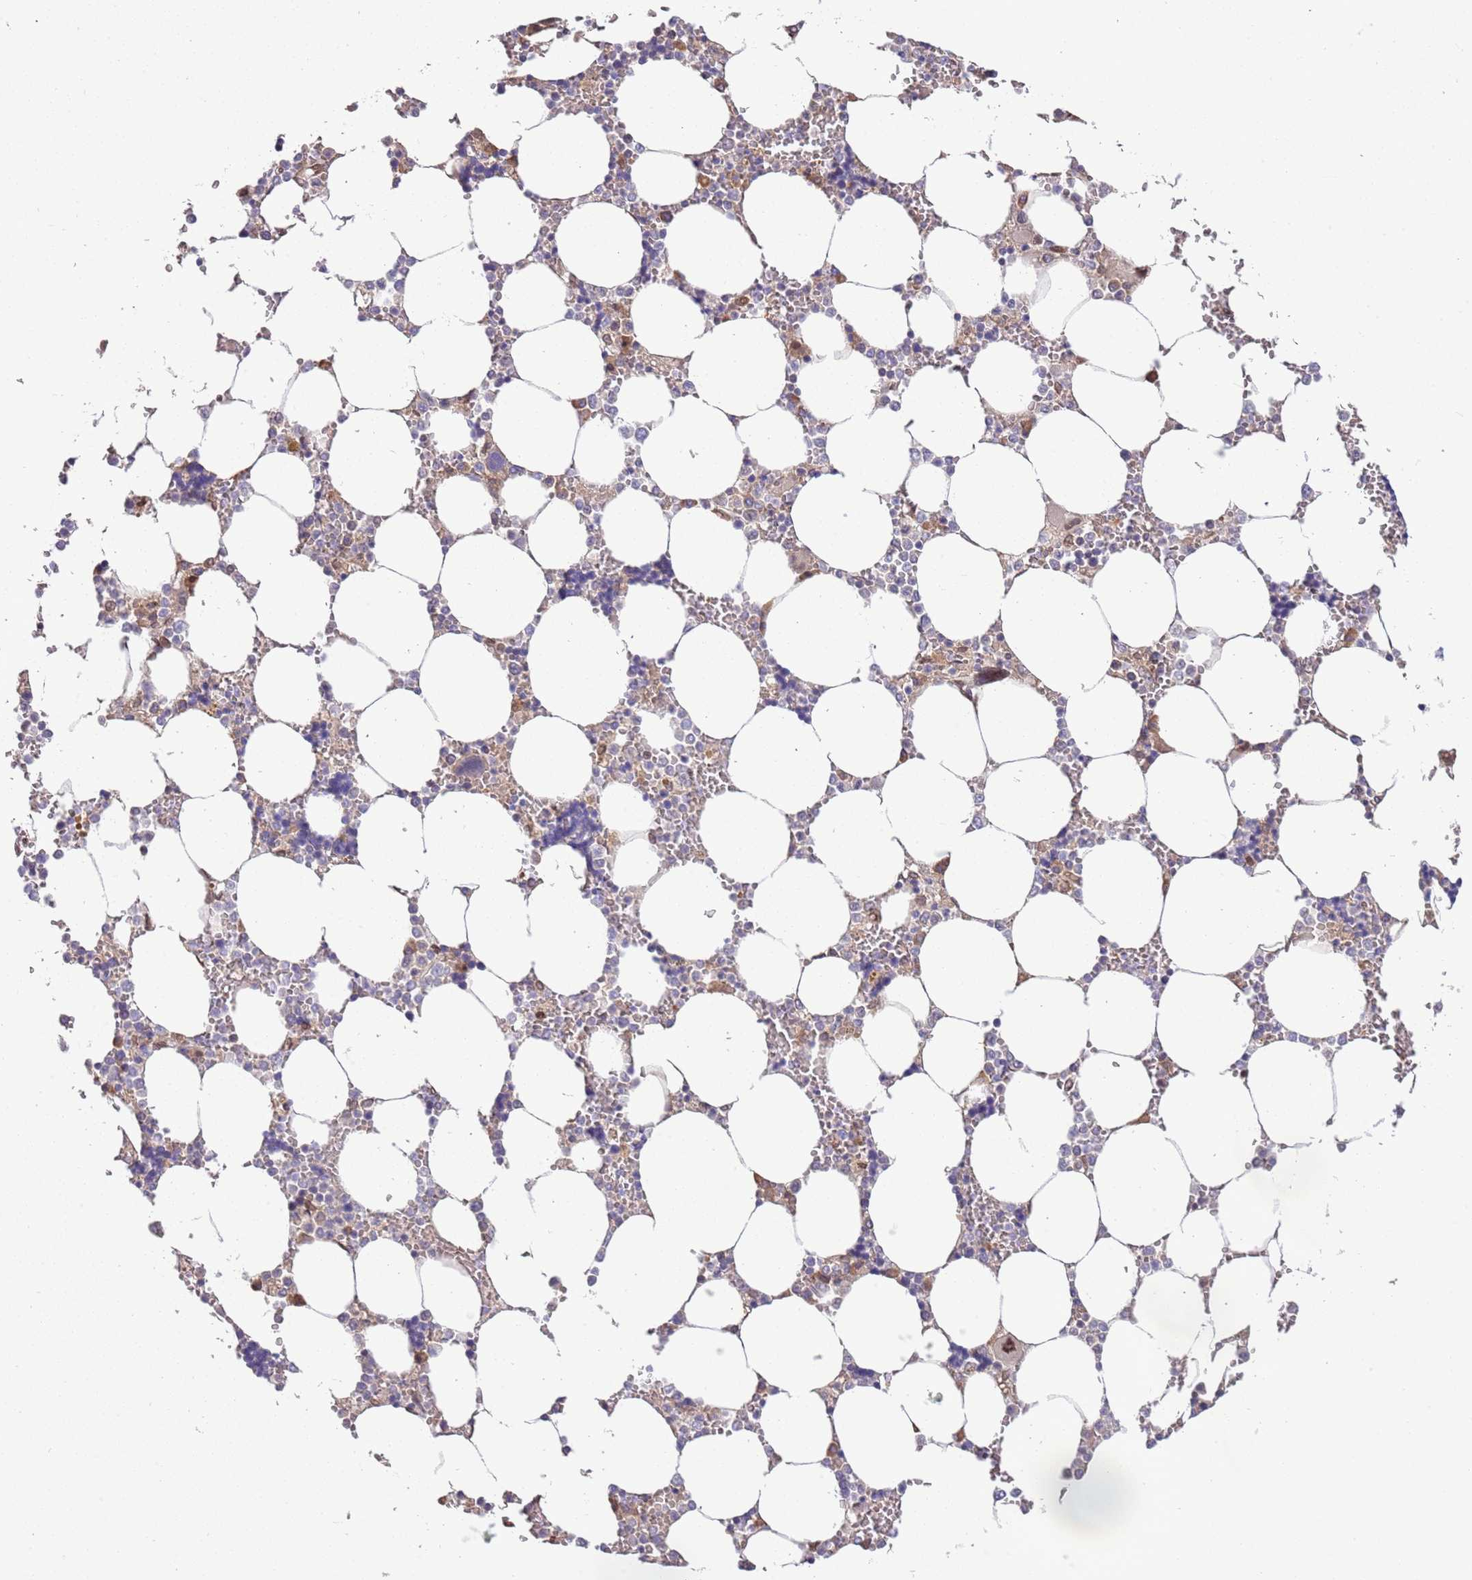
{"staining": {"intensity": "negative", "quantity": "none", "location": "none"}, "tissue": "bone marrow", "cell_type": "Hematopoietic cells", "image_type": "normal", "snomed": [{"axis": "morphology", "description": "Normal tissue, NOS"}, {"axis": "topography", "description": "Bone marrow"}], "caption": "Histopathology image shows no significant protein positivity in hematopoietic cells of unremarkable bone marrow. Nuclei are stained in blue.", "gene": "ZNF665", "patient": {"sex": "male", "age": 64}}